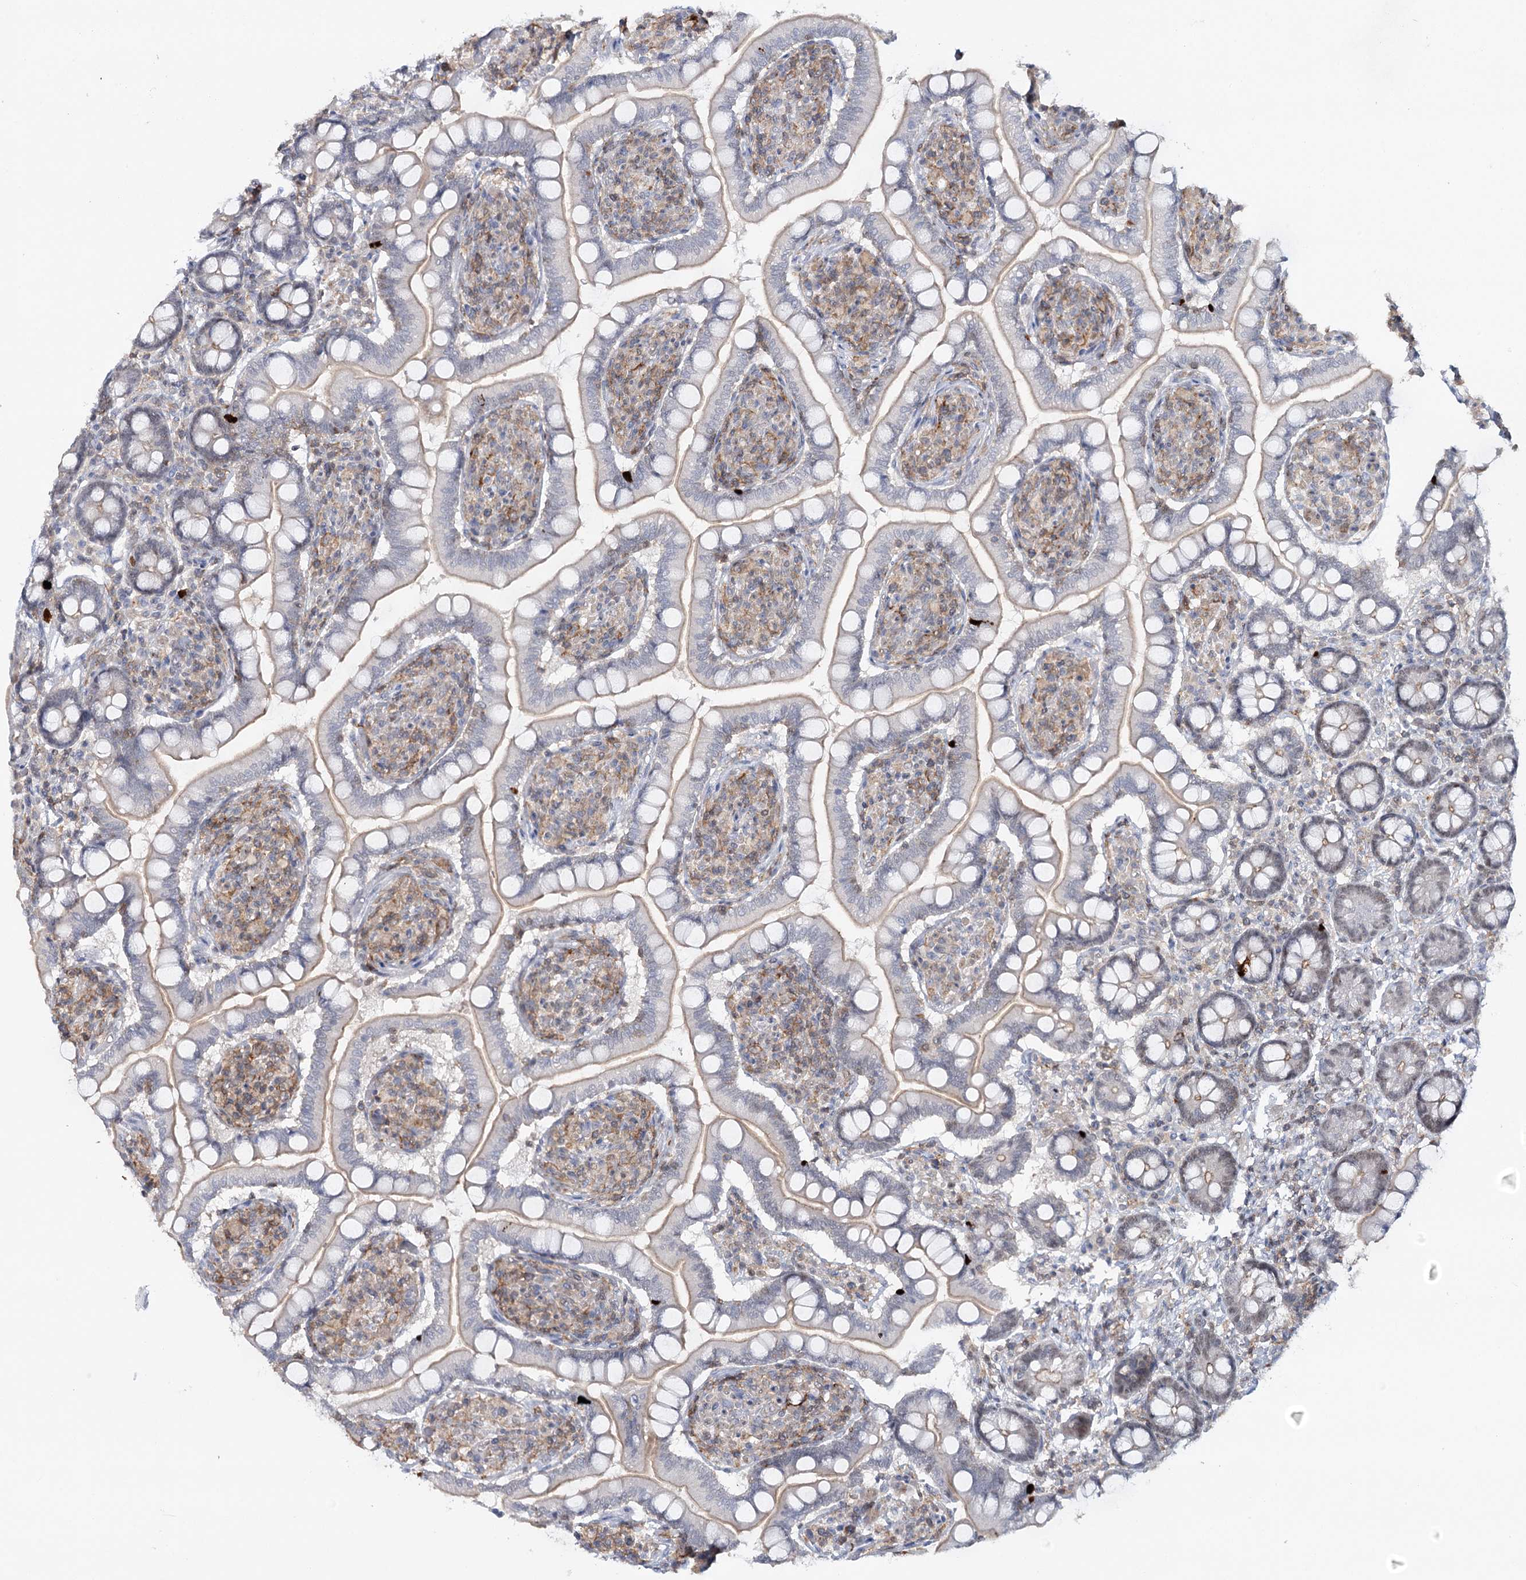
{"staining": {"intensity": "moderate", "quantity": "25%-75%", "location": "cytoplasmic/membranous,nuclear"}, "tissue": "small intestine", "cell_type": "Glandular cells", "image_type": "normal", "snomed": [{"axis": "morphology", "description": "Normal tissue, NOS"}, {"axis": "topography", "description": "Small intestine"}], "caption": "Glandular cells demonstrate moderate cytoplasmic/membranous,nuclear expression in approximately 25%-75% of cells in normal small intestine. The protein is shown in brown color, while the nuclei are stained blue.", "gene": "ZC3H8", "patient": {"sex": "female", "age": 64}}